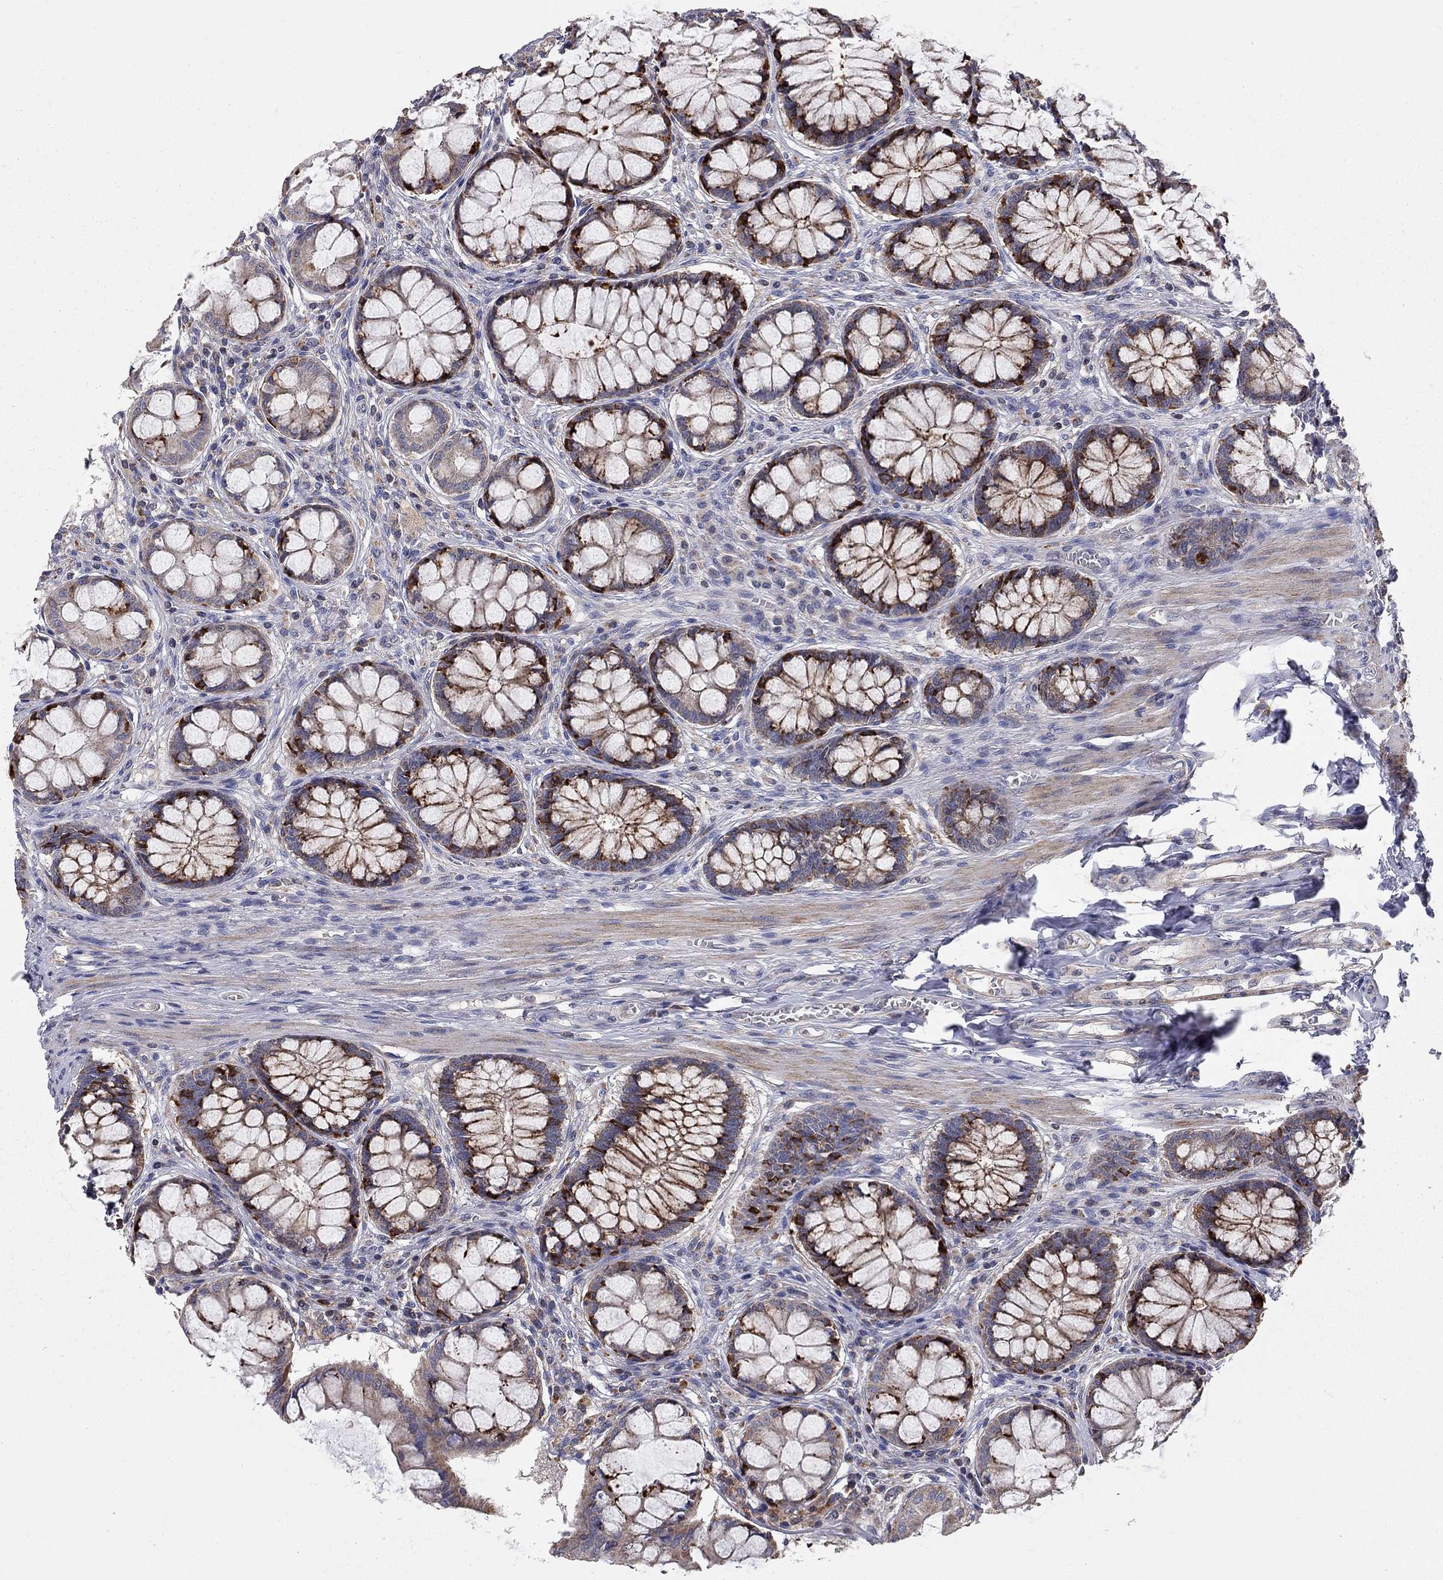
{"staining": {"intensity": "negative", "quantity": "none", "location": "none"}, "tissue": "colon", "cell_type": "Endothelial cells", "image_type": "normal", "snomed": [{"axis": "morphology", "description": "Normal tissue, NOS"}, {"axis": "topography", "description": "Colon"}], "caption": "IHC image of normal colon: human colon stained with DAB shows no significant protein staining in endothelial cells.", "gene": "KANSL1L", "patient": {"sex": "female", "age": 65}}